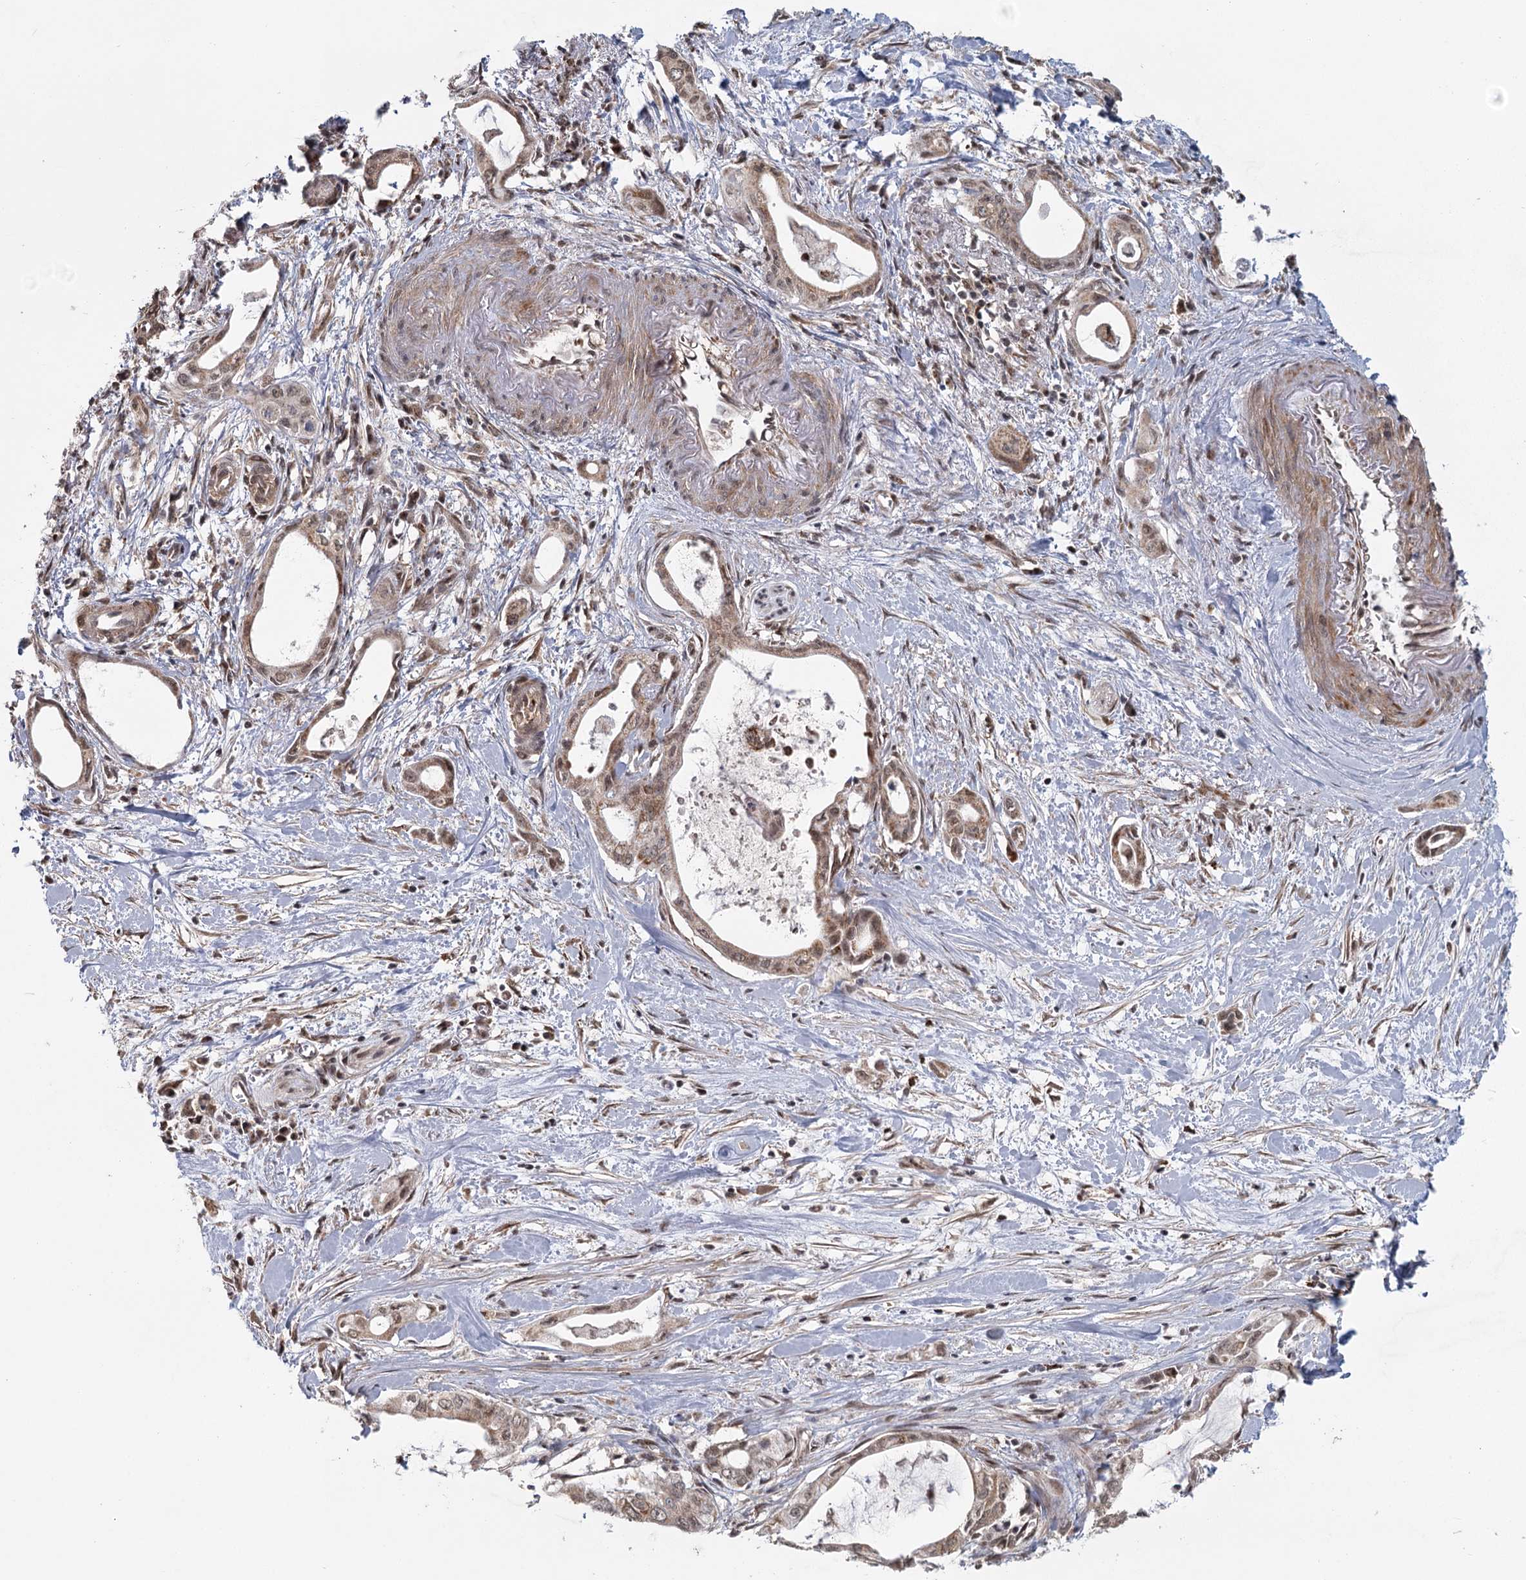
{"staining": {"intensity": "weak", "quantity": ">75%", "location": "cytoplasmic/membranous,nuclear"}, "tissue": "pancreatic cancer", "cell_type": "Tumor cells", "image_type": "cancer", "snomed": [{"axis": "morphology", "description": "Adenocarcinoma, NOS"}, {"axis": "topography", "description": "Pancreas"}], "caption": "Tumor cells demonstrate low levels of weak cytoplasmic/membranous and nuclear positivity in about >75% of cells in adenocarcinoma (pancreatic).", "gene": "ZCCHC24", "patient": {"sex": "male", "age": 72}}